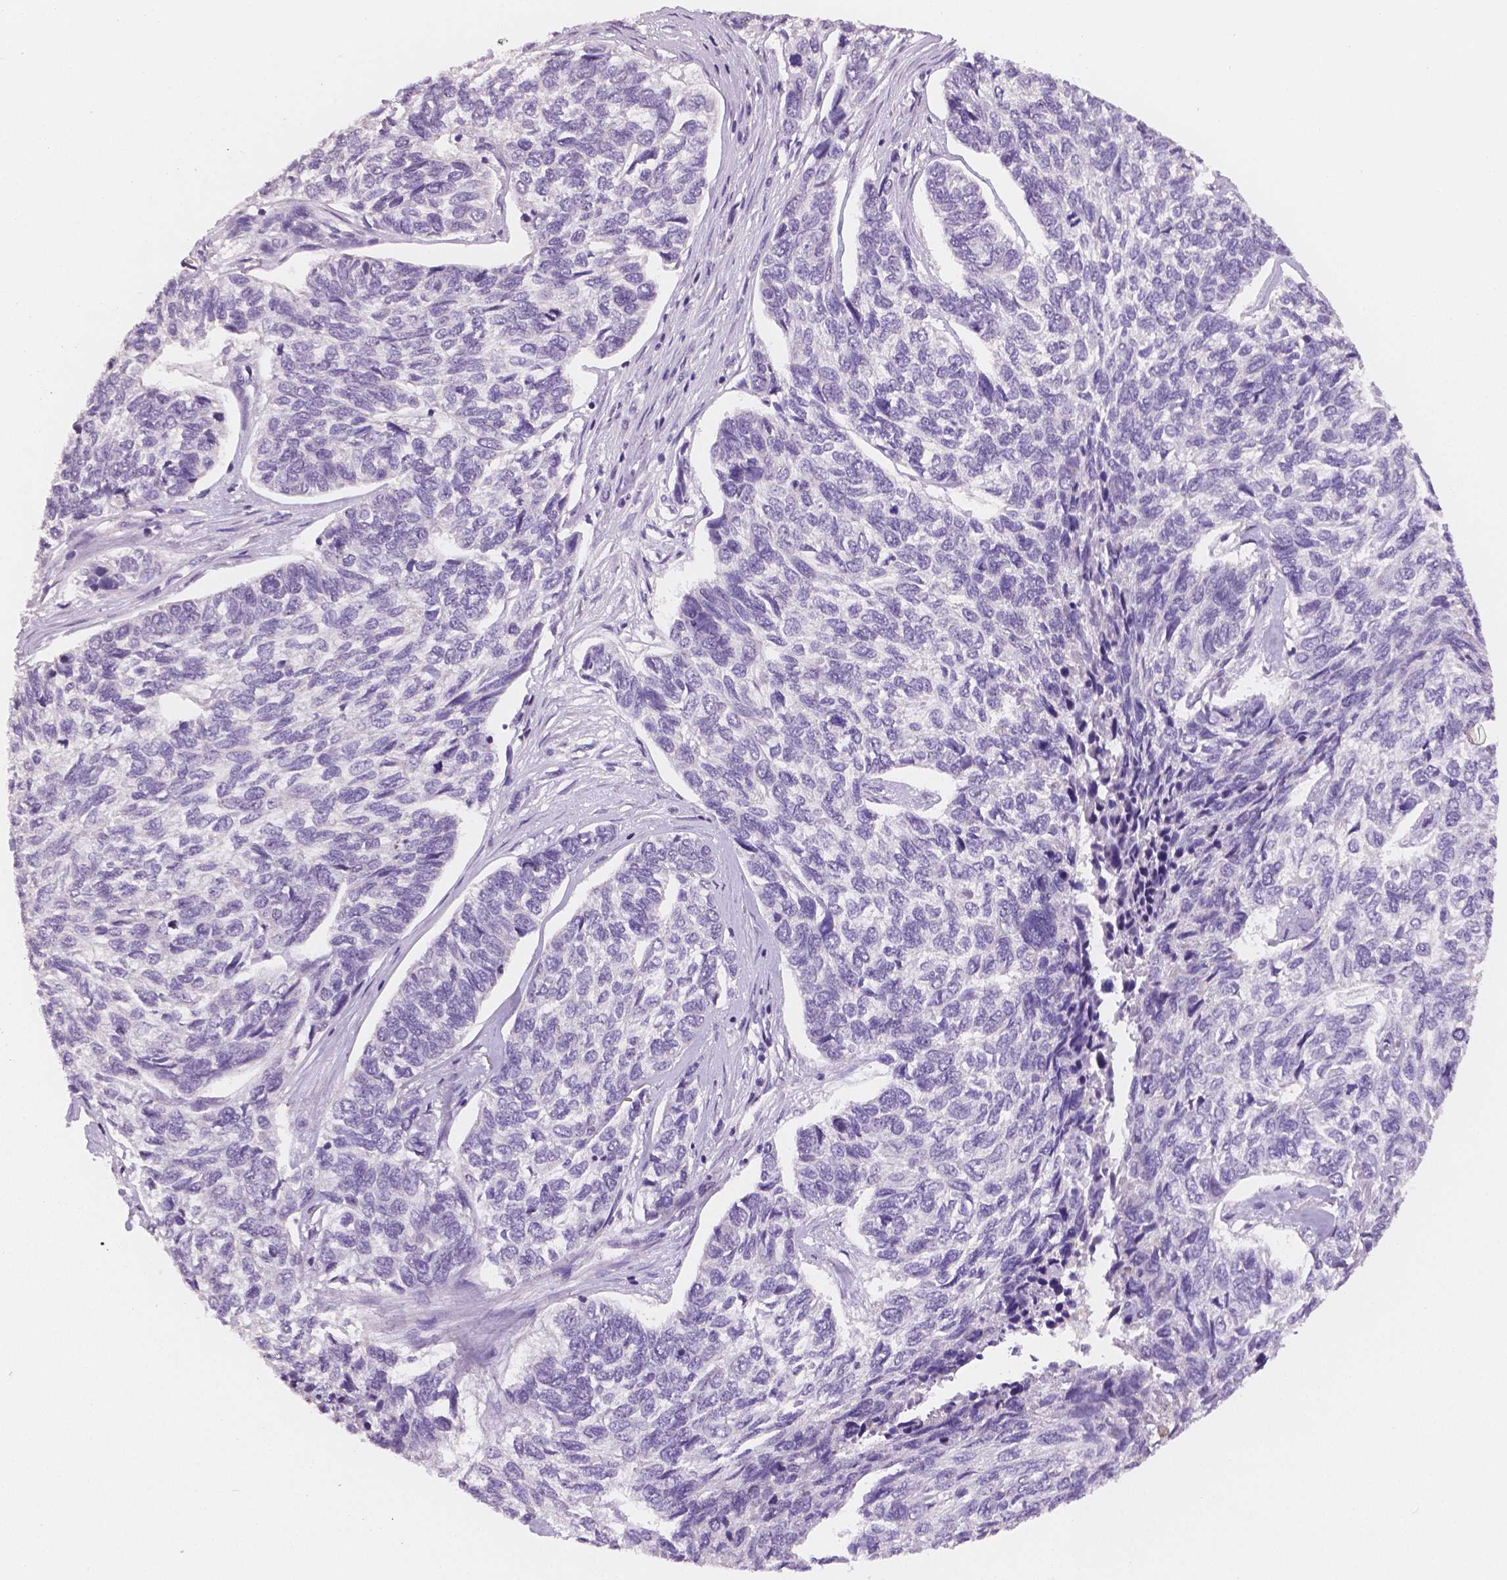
{"staining": {"intensity": "negative", "quantity": "none", "location": "none"}, "tissue": "skin cancer", "cell_type": "Tumor cells", "image_type": "cancer", "snomed": [{"axis": "morphology", "description": "Basal cell carcinoma"}, {"axis": "topography", "description": "Skin"}], "caption": "High power microscopy photomicrograph of an immunohistochemistry micrograph of skin basal cell carcinoma, revealing no significant expression in tumor cells.", "gene": "TSPAN7", "patient": {"sex": "female", "age": 65}}